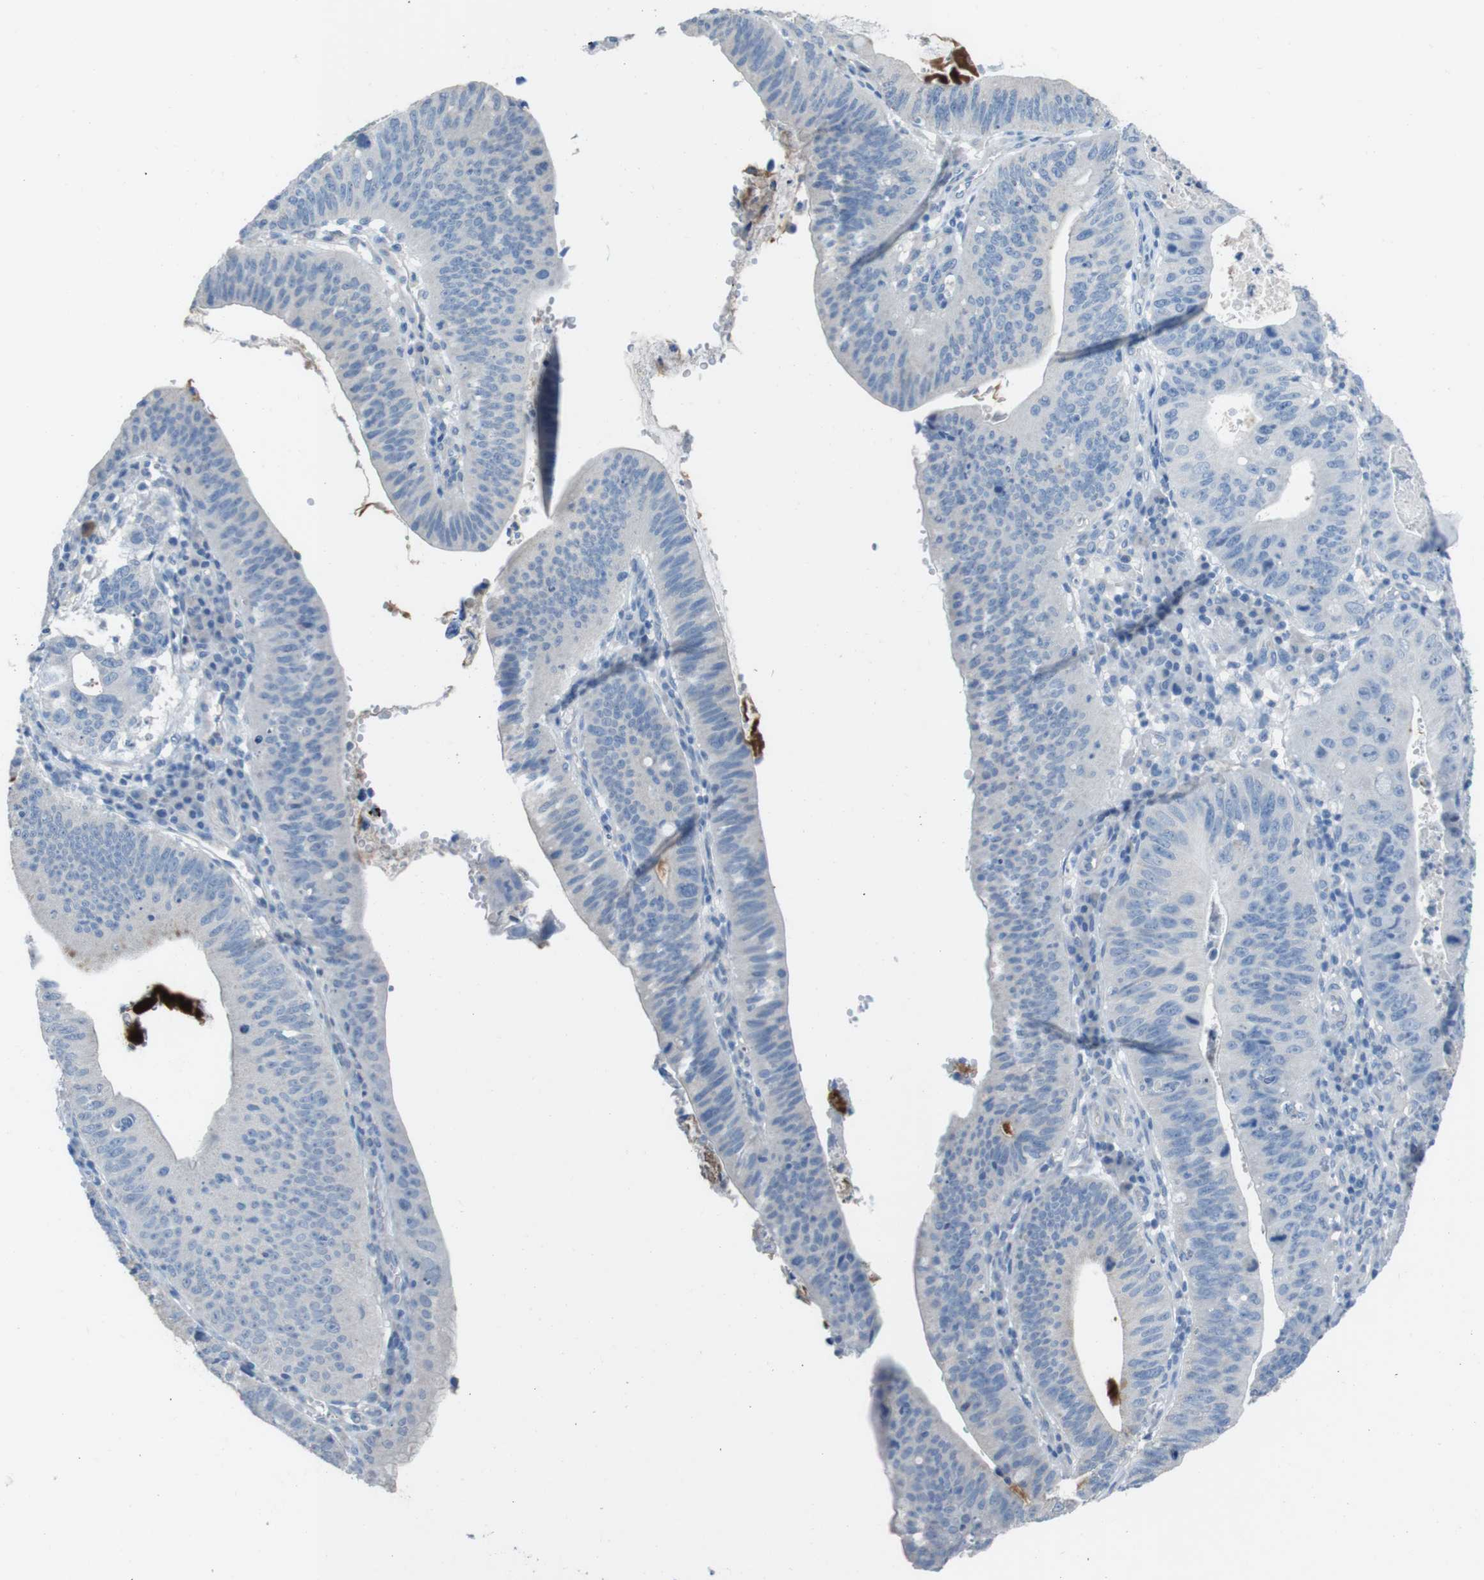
{"staining": {"intensity": "negative", "quantity": "none", "location": "none"}, "tissue": "stomach cancer", "cell_type": "Tumor cells", "image_type": "cancer", "snomed": [{"axis": "morphology", "description": "Adenocarcinoma, NOS"}, {"axis": "topography", "description": "Stomach"}], "caption": "High power microscopy histopathology image of an IHC histopathology image of stomach cancer (adenocarcinoma), revealing no significant positivity in tumor cells.", "gene": "CYP2C8", "patient": {"sex": "male", "age": 59}}